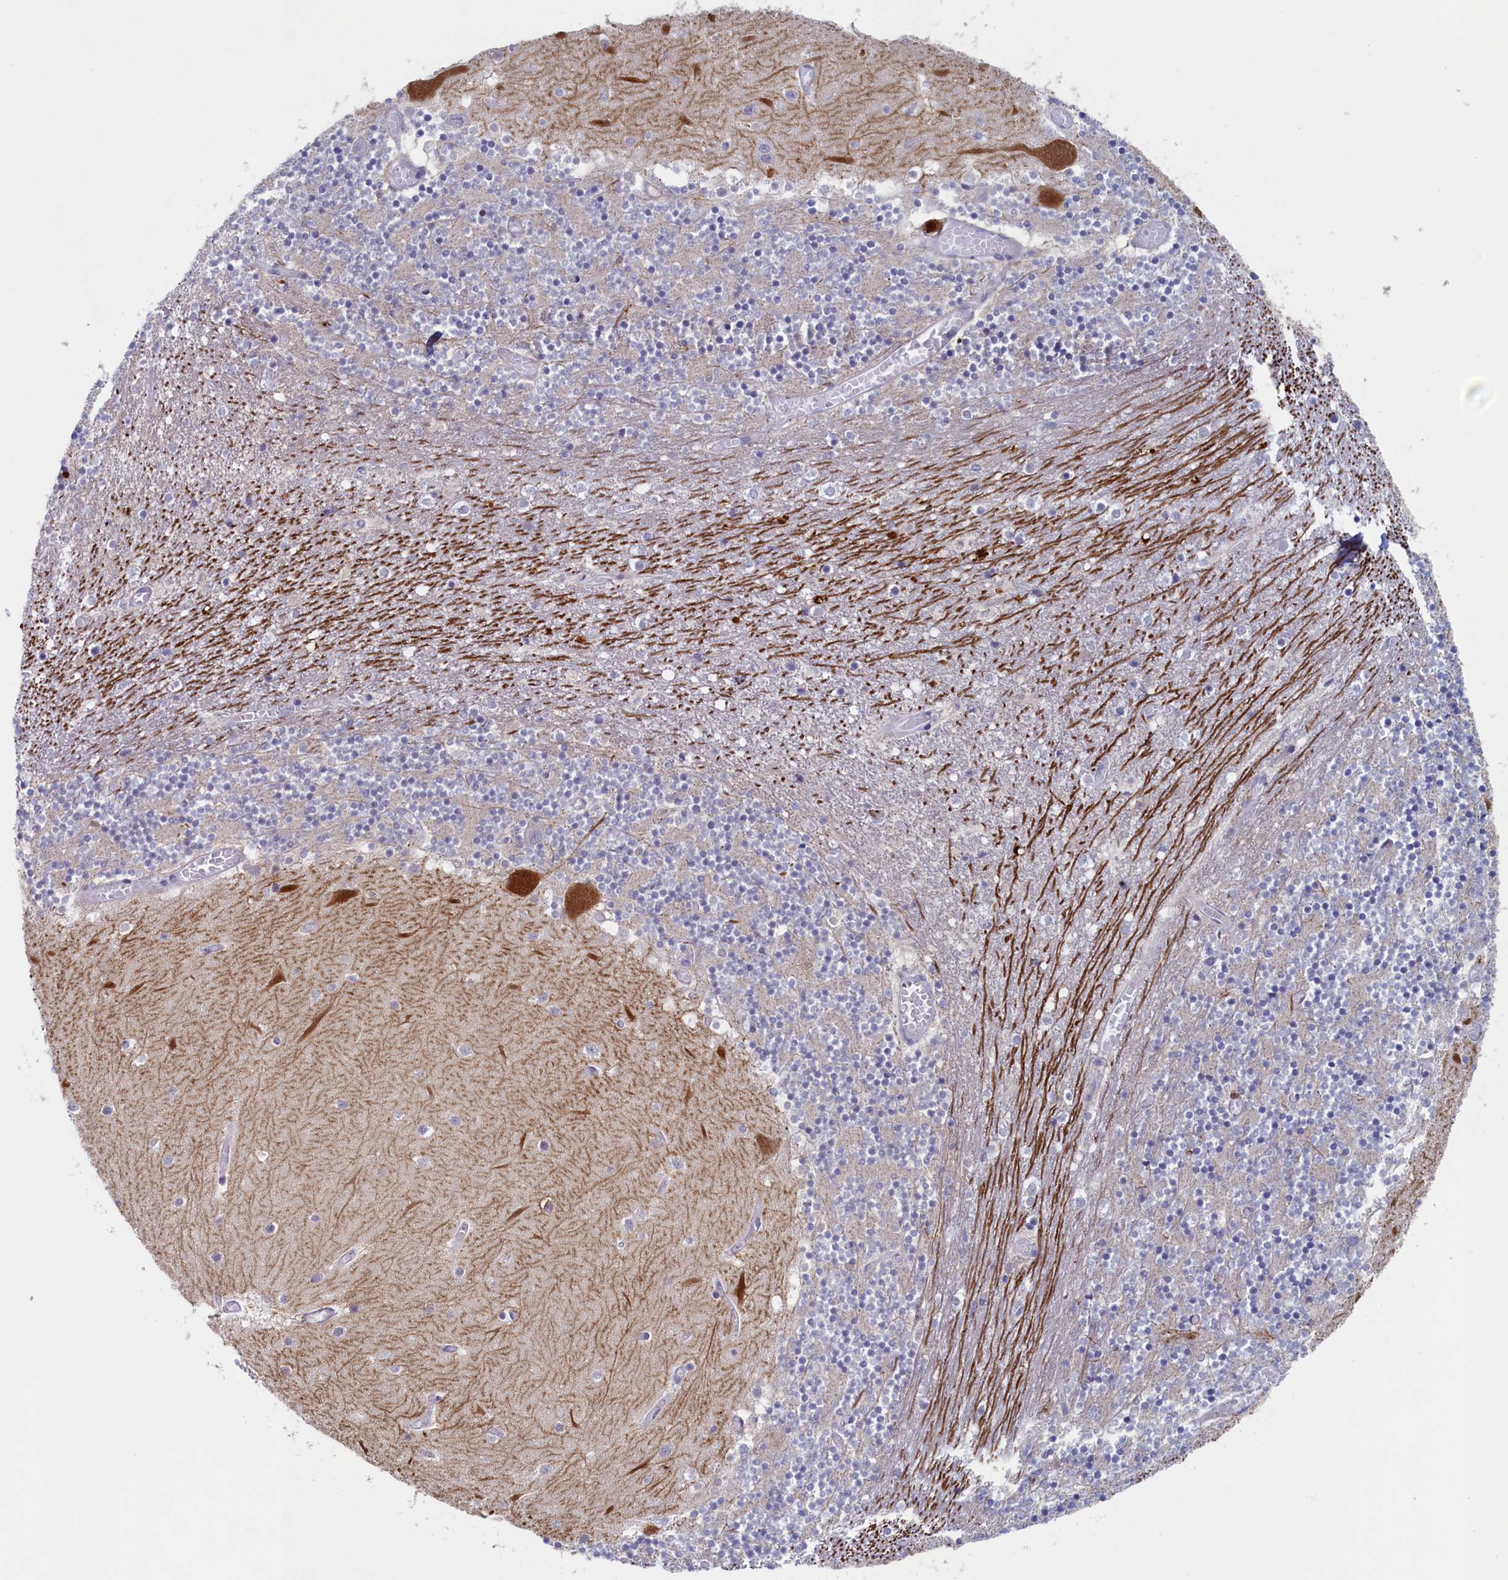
{"staining": {"intensity": "negative", "quantity": "none", "location": "none"}, "tissue": "cerebellum", "cell_type": "Cells in granular layer", "image_type": "normal", "snomed": [{"axis": "morphology", "description": "Normal tissue, NOS"}, {"axis": "topography", "description": "Cerebellum"}], "caption": "High magnification brightfield microscopy of benign cerebellum stained with DAB (3,3'-diaminobenzidine) (brown) and counterstained with hematoxylin (blue): cells in granular layer show no significant expression. (DAB (3,3'-diaminobenzidine) immunohistochemistry, high magnification).", "gene": "WDR76", "patient": {"sex": "female", "age": 28}}